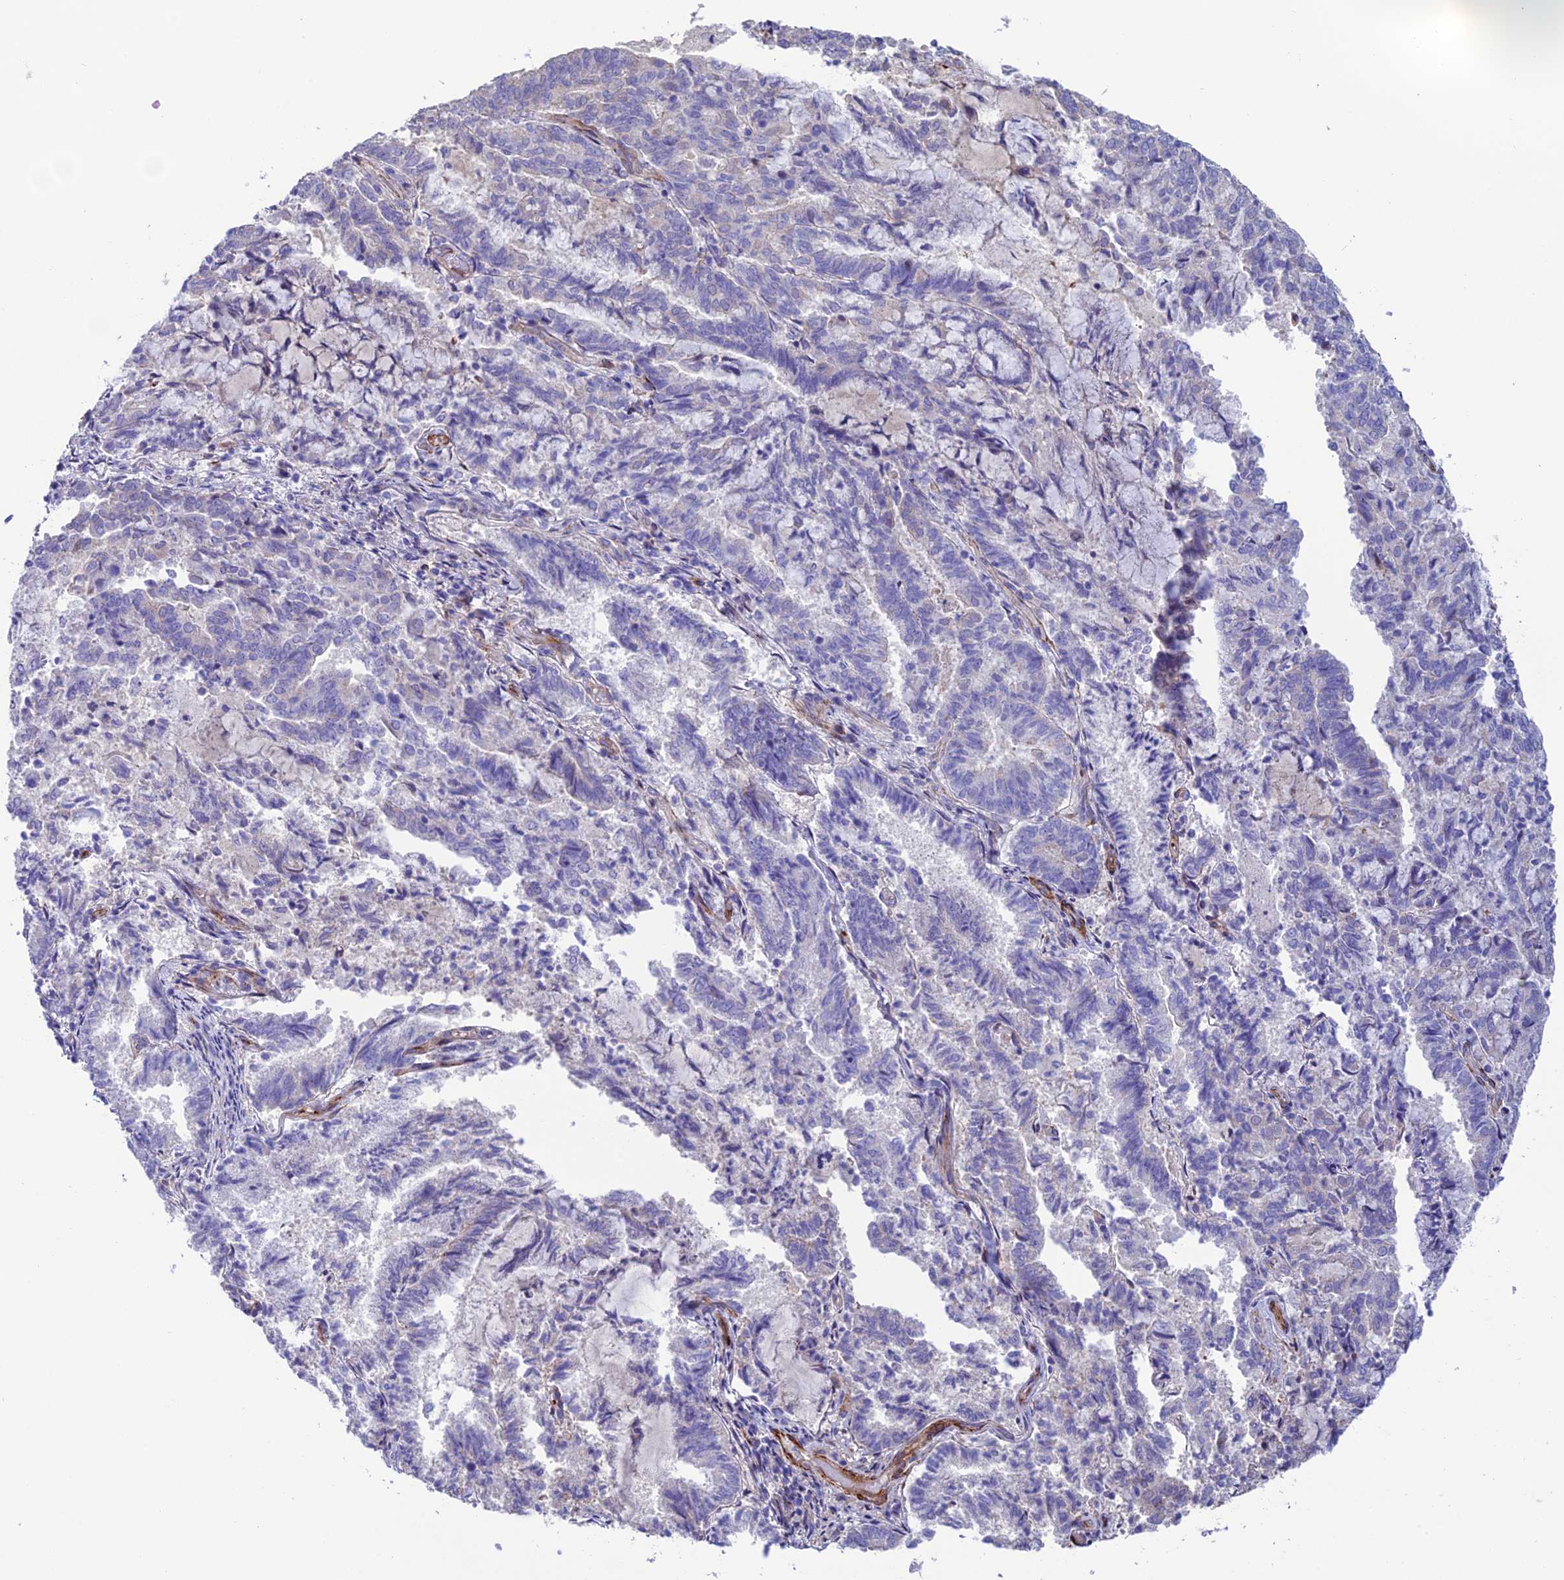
{"staining": {"intensity": "negative", "quantity": "none", "location": "none"}, "tissue": "endometrial cancer", "cell_type": "Tumor cells", "image_type": "cancer", "snomed": [{"axis": "morphology", "description": "Adenocarcinoma, NOS"}, {"axis": "topography", "description": "Endometrium"}], "caption": "DAB immunohistochemical staining of endometrial adenocarcinoma exhibits no significant positivity in tumor cells.", "gene": "REX1BD", "patient": {"sex": "female", "age": 80}}